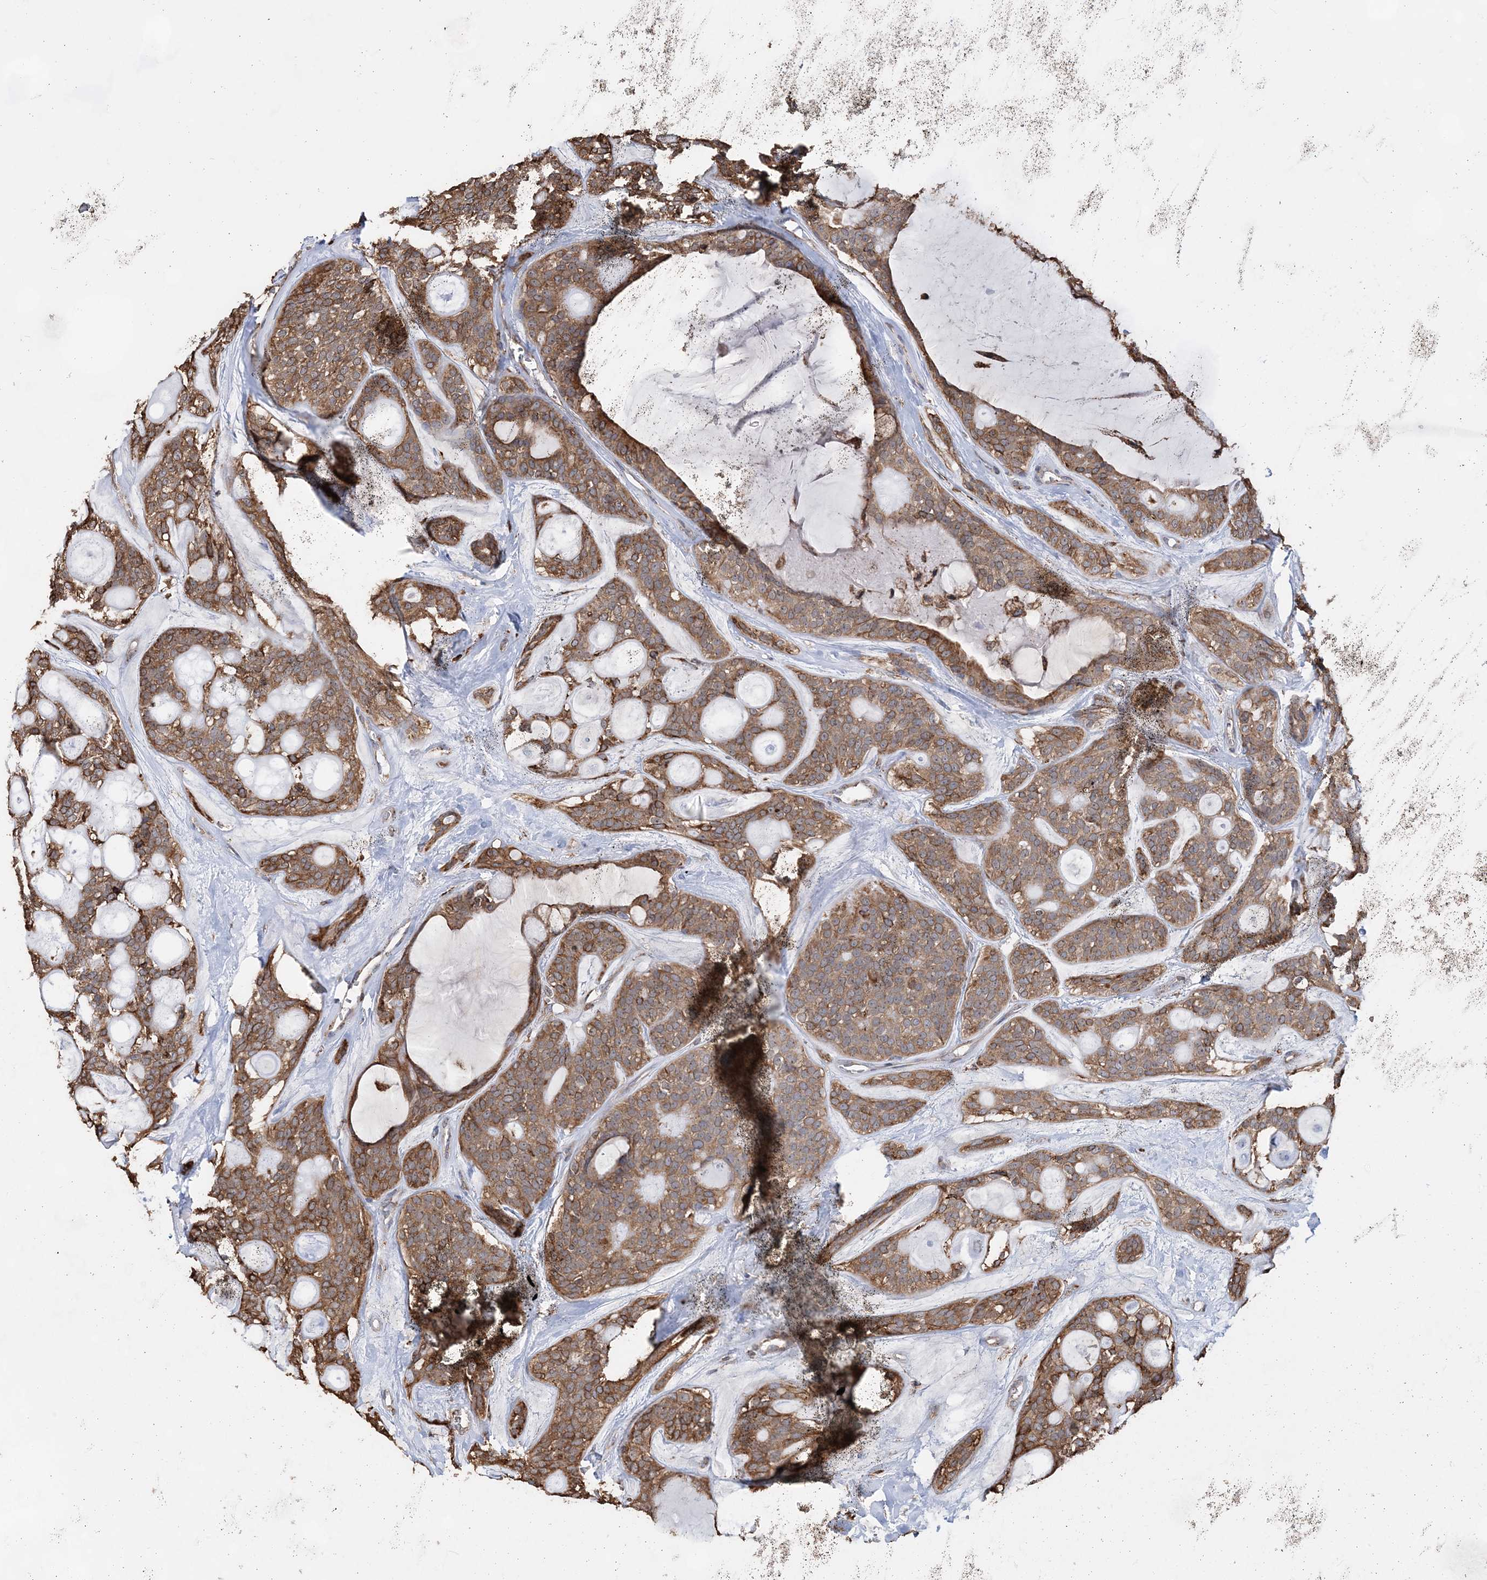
{"staining": {"intensity": "moderate", "quantity": ">75%", "location": "cytoplasmic/membranous"}, "tissue": "head and neck cancer", "cell_type": "Tumor cells", "image_type": "cancer", "snomed": [{"axis": "morphology", "description": "Adenocarcinoma, NOS"}, {"axis": "topography", "description": "Head-Neck"}], "caption": "A brown stain highlights moderate cytoplasmic/membranous staining of a protein in human head and neck cancer tumor cells.", "gene": "WDR12", "patient": {"sex": "male", "age": 66}}